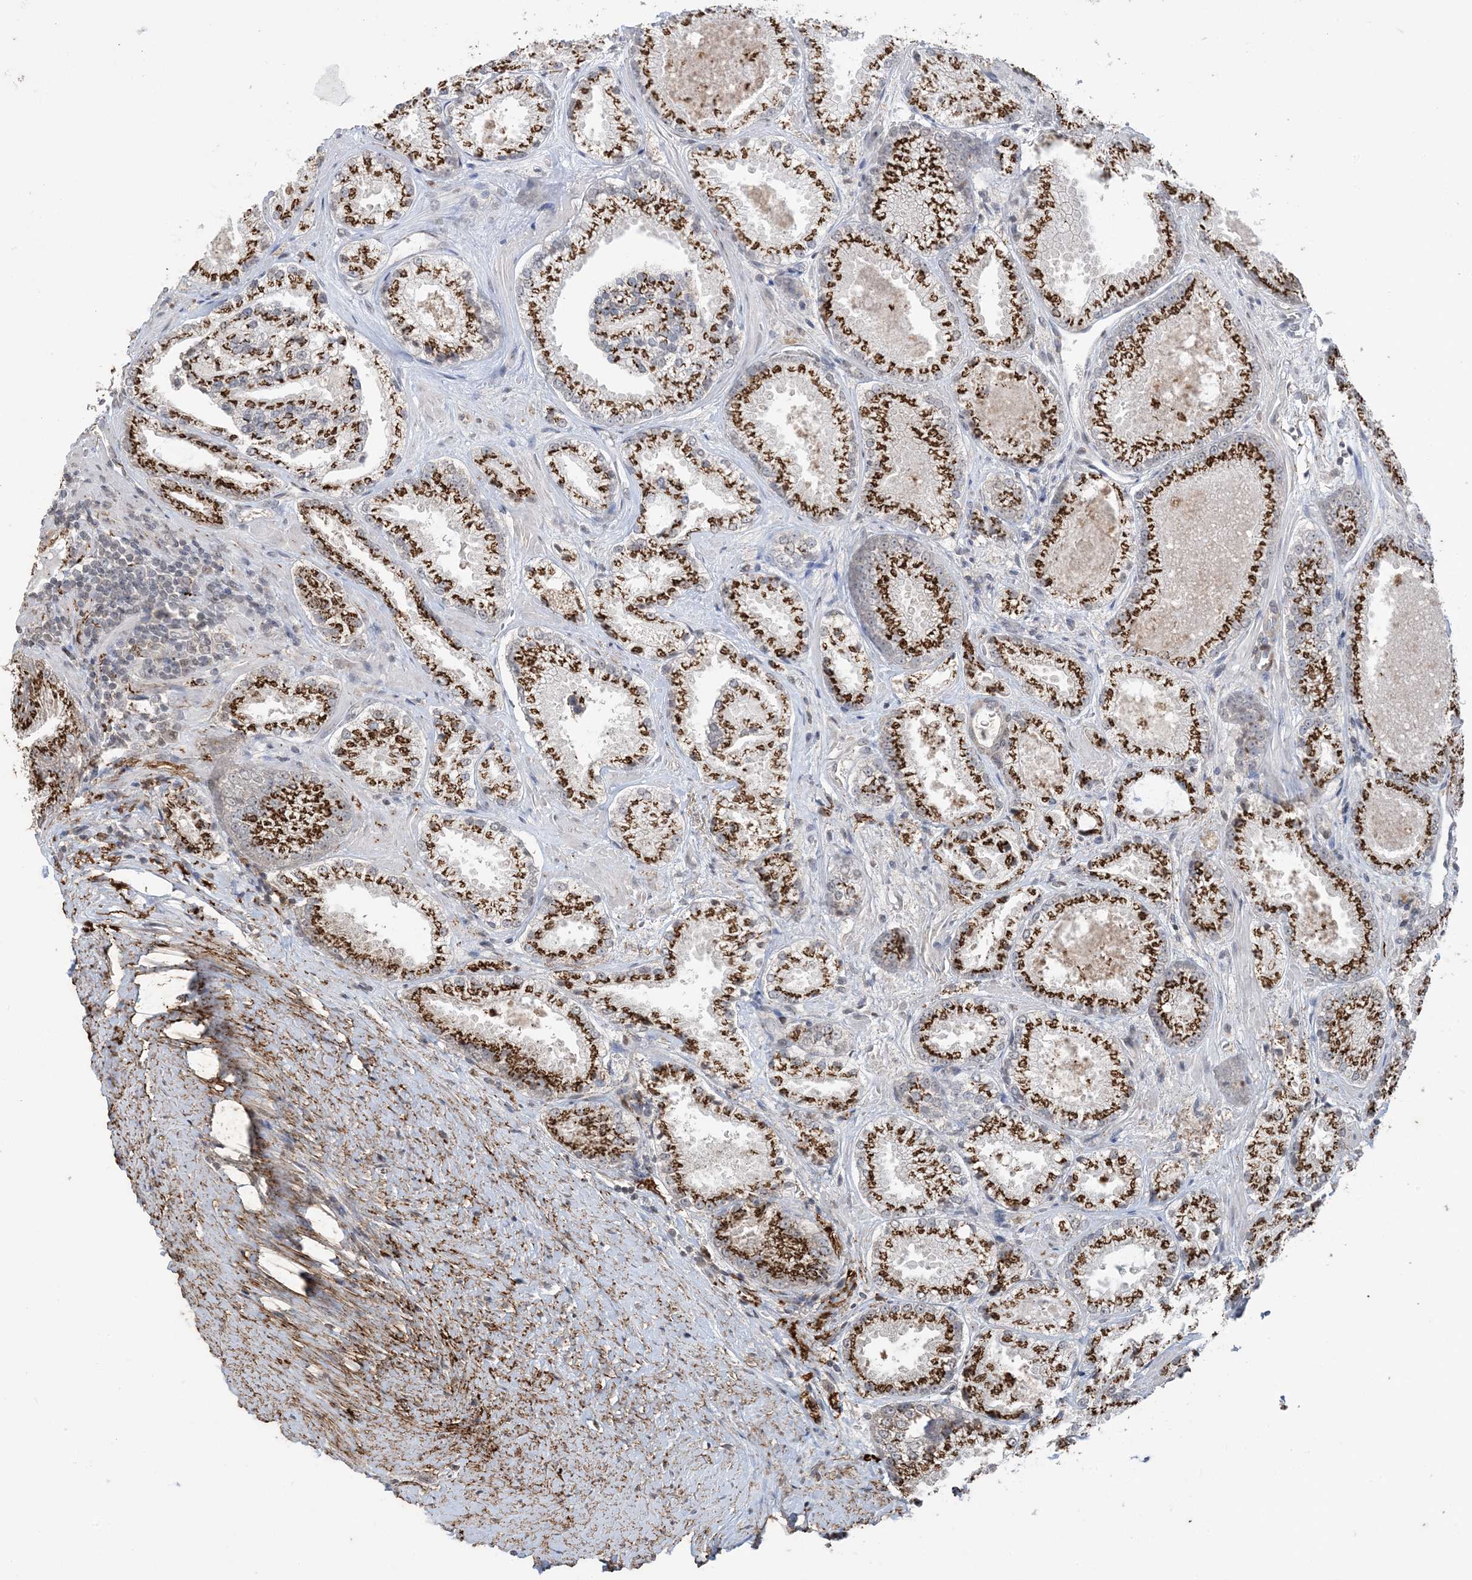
{"staining": {"intensity": "strong", "quantity": ">75%", "location": "cytoplasmic/membranous"}, "tissue": "prostate cancer", "cell_type": "Tumor cells", "image_type": "cancer", "snomed": [{"axis": "morphology", "description": "Adenocarcinoma, High grade"}, {"axis": "topography", "description": "Prostate"}], "caption": "Immunohistochemistry (IHC) (DAB (3,3'-diaminobenzidine)) staining of prostate cancer displays strong cytoplasmic/membranous protein expression in about >75% of tumor cells. The staining was performed using DAB (3,3'-diaminobenzidine), with brown indicating positive protein expression. Nuclei are stained blue with hematoxylin.", "gene": "XRN1", "patient": {"sex": "male", "age": 73}}